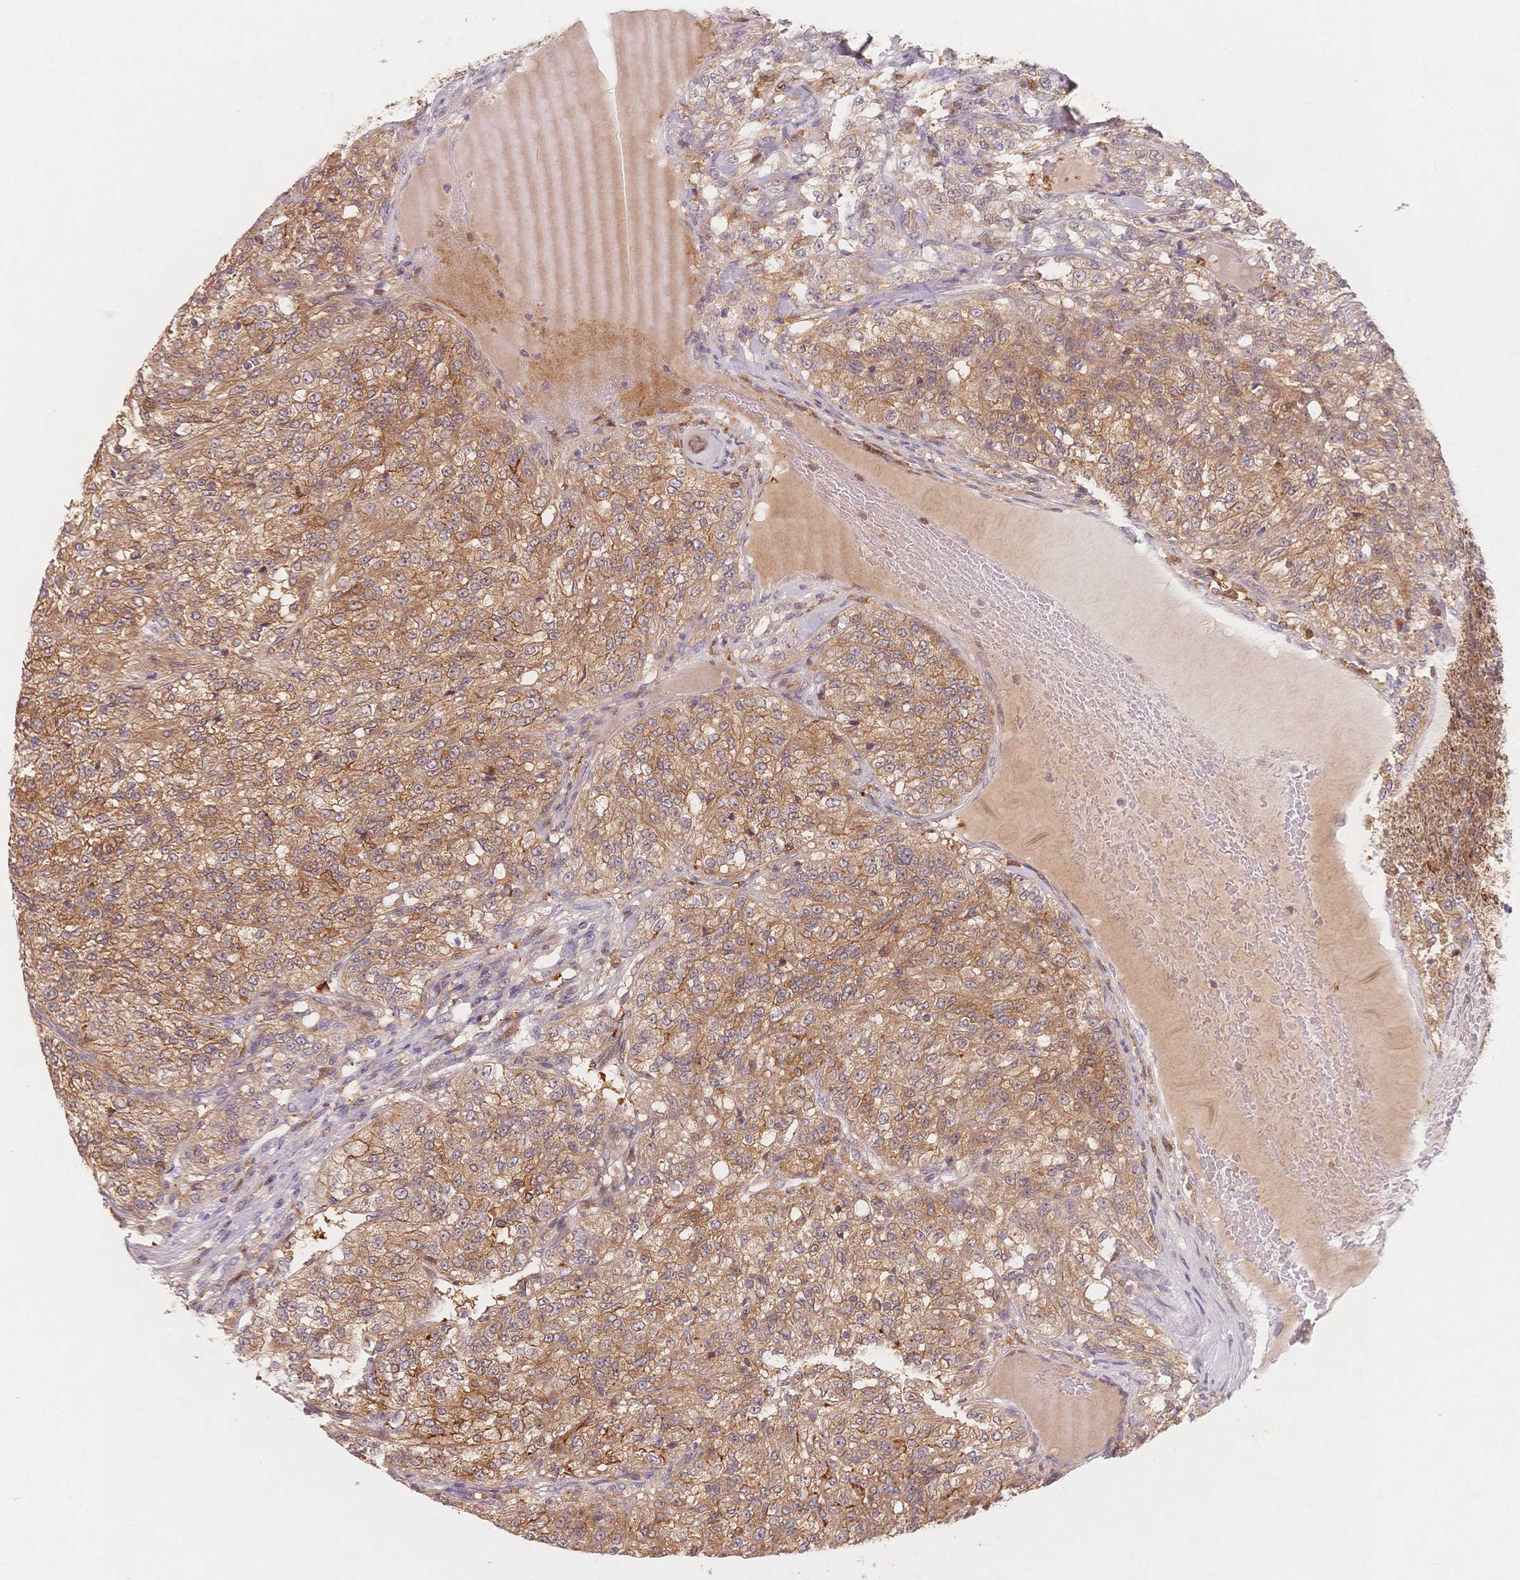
{"staining": {"intensity": "moderate", "quantity": ">75%", "location": "cytoplasmic/membranous"}, "tissue": "renal cancer", "cell_type": "Tumor cells", "image_type": "cancer", "snomed": [{"axis": "morphology", "description": "Adenocarcinoma, NOS"}, {"axis": "topography", "description": "Kidney"}], "caption": "Renal cancer (adenocarcinoma) was stained to show a protein in brown. There is medium levels of moderate cytoplasmic/membranous staining in about >75% of tumor cells. (Stains: DAB in brown, nuclei in blue, Microscopy: brightfield microscopy at high magnification).", "gene": "C12orf75", "patient": {"sex": "female", "age": 63}}